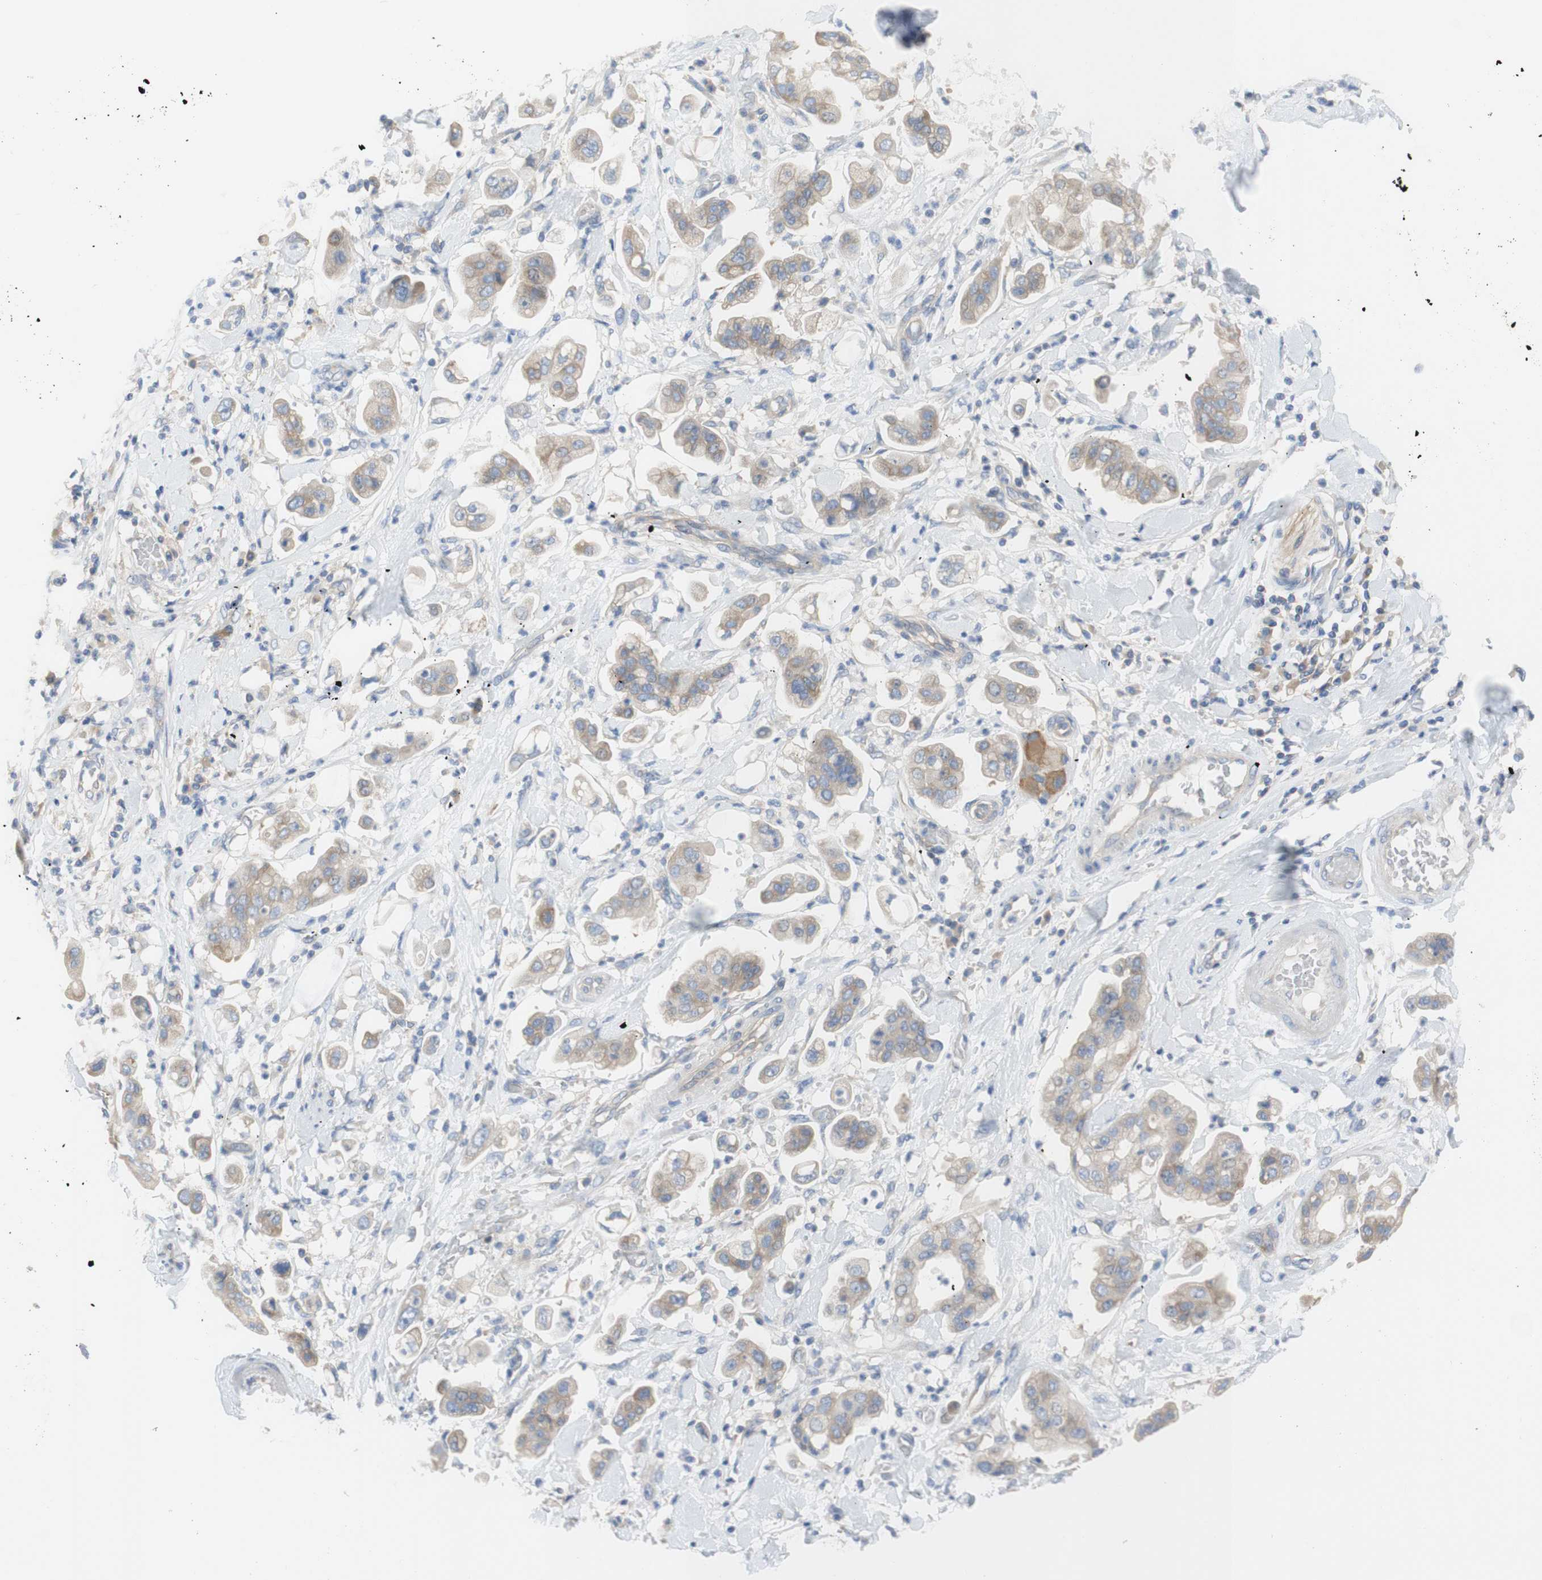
{"staining": {"intensity": "weak", "quantity": ">75%", "location": "cytoplasmic/membranous"}, "tissue": "stomach cancer", "cell_type": "Tumor cells", "image_type": "cancer", "snomed": [{"axis": "morphology", "description": "Adenocarcinoma, NOS"}, {"axis": "topography", "description": "Stomach"}], "caption": "There is low levels of weak cytoplasmic/membranous staining in tumor cells of stomach cancer (adenocarcinoma), as demonstrated by immunohistochemical staining (brown color).", "gene": "ATP2B1", "patient": {"sex": "male", "age": 62}}